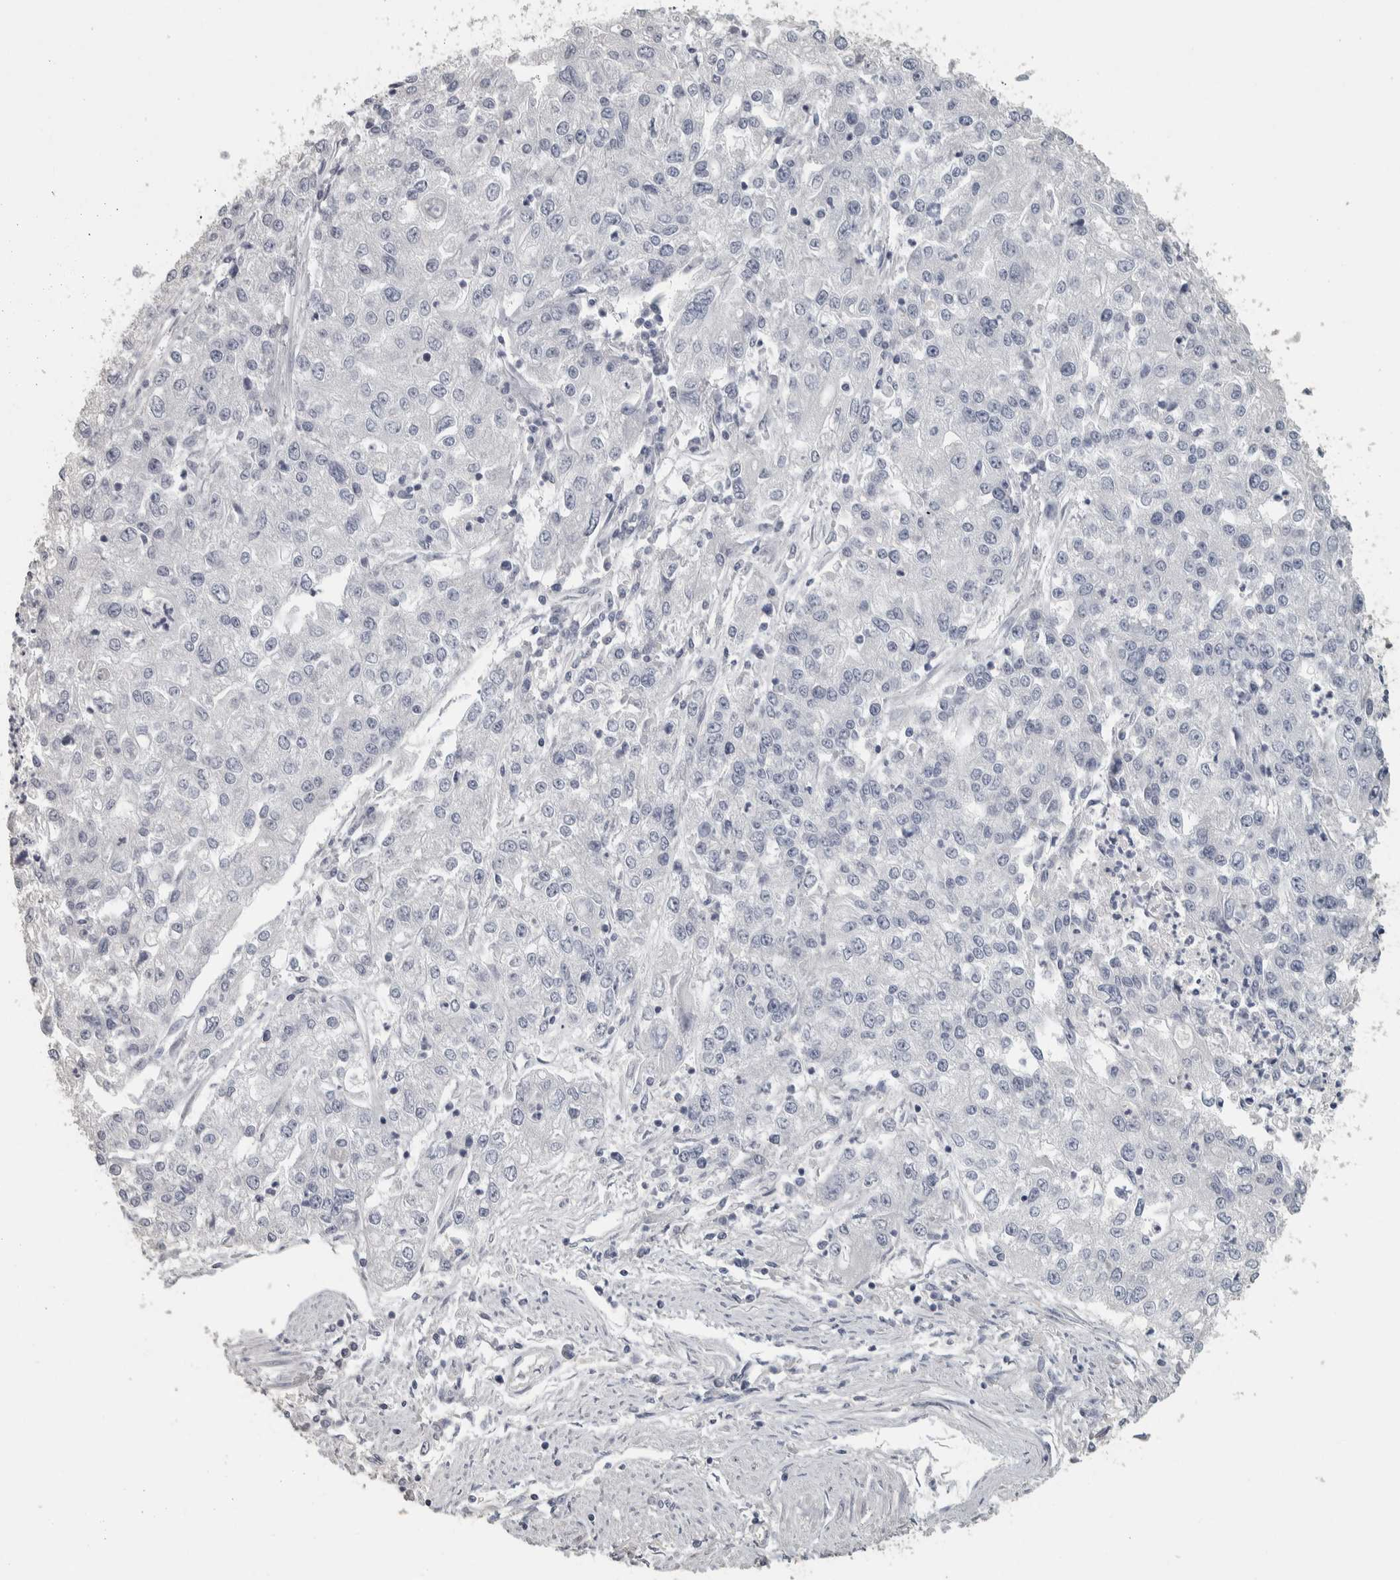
{"staining": {"intensity": "negative", "quantity": "none", "location": "none"}, "tissue": "endometrial cancer", "cell_type": "Tumor cells", "image_type": "cancer", "snomed": [{"axis": "morphology", "description": "Adenocarcinoma, NOS"}, {"axis": "topography", "description": "Endometrium"}], "caption": "The micrograph demonstrates no significant expression in tumor cells of endometrial cancer (adenocarcinoma).", "gene": "DCAF10", "patient": {"sex": "female", "age": 49}}